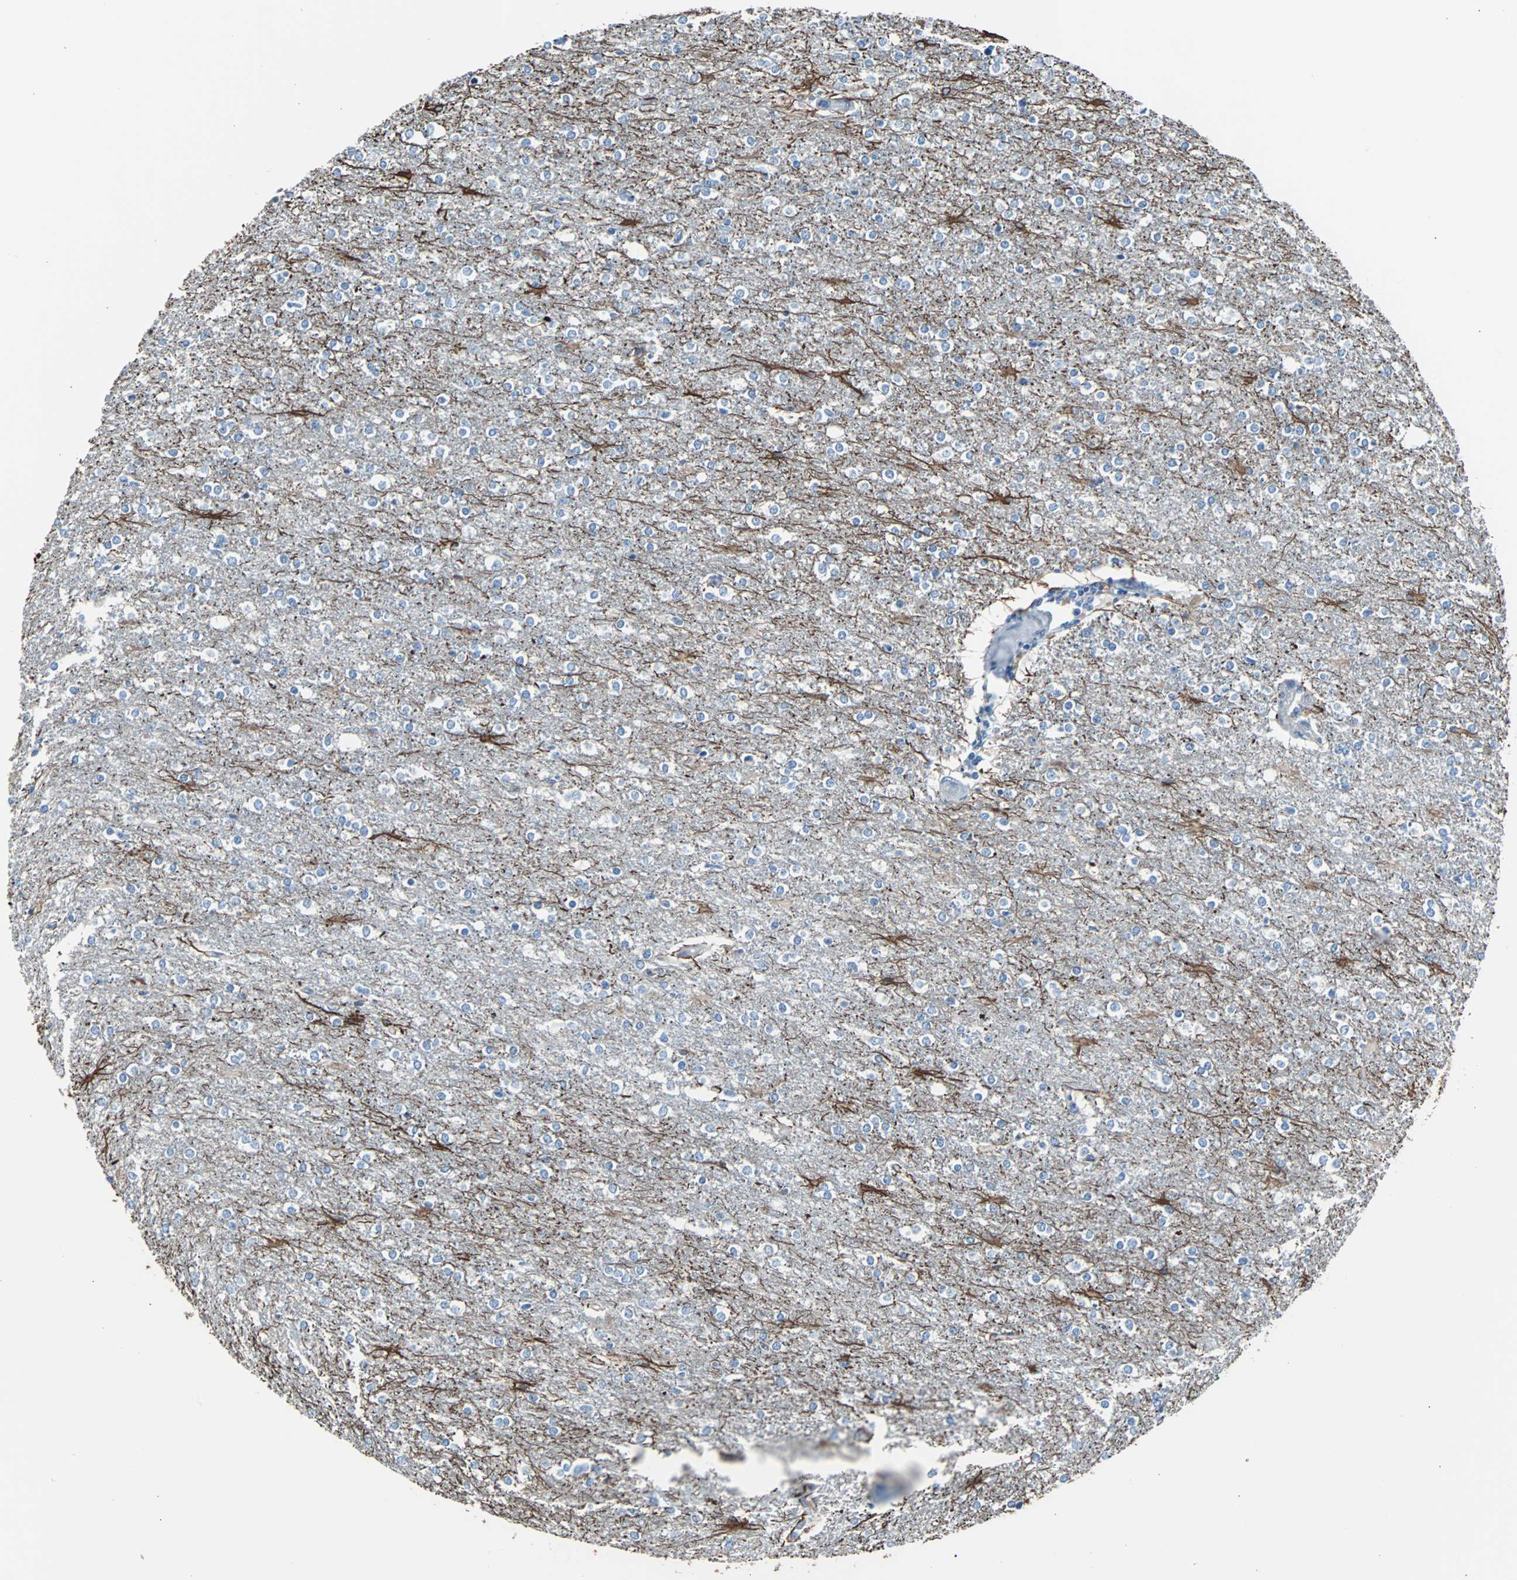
{"staining": {"intensity": "negative", "quantity": "none", "location": "none"}, "tissue": "glioma", "cell_type": "Tumor cells", "image_type": "cancer", "snomed": [{"axis": "morphology", "description": "Glioma, malignant, High grade"}, {"axis": "topography", "description": "Cerebral cortex"}], "caption": "A micrograph of high-grade glioma (malignant) stained for a protein shows no brown staining in tumor cells. (Stains: DAB (3,3'-diaminobenzidine) immunohistochemistry (IHC) with hematoxylin counter stain, Microscopy: brightfield microscopy at high magnification).", "gene": "KRT7", "patient": {"sex": "male", "age": 76}}